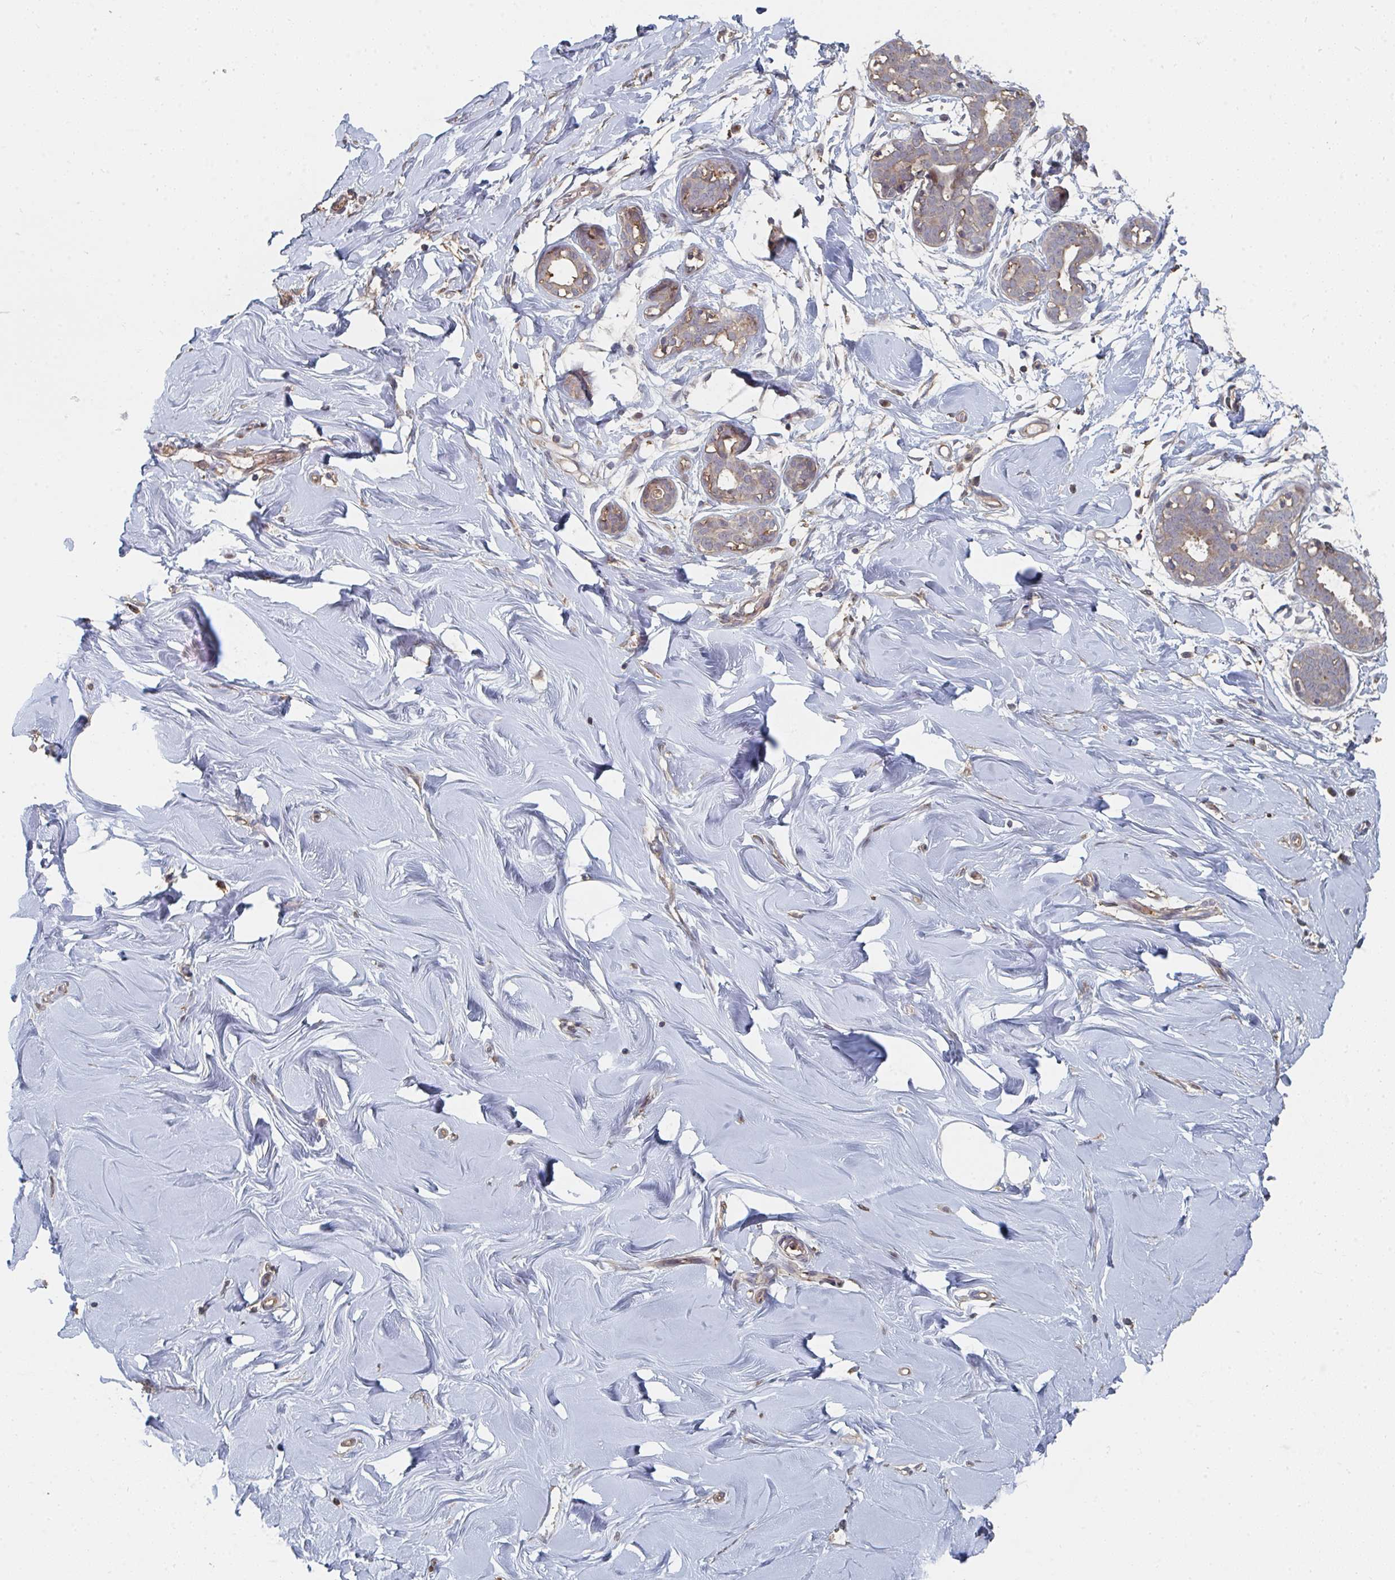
{"staining": {"intensity": "negative", "quantity": "none", "location": "none"}, "tissue": "breast", "cell_type": "Adipocytes", "image_type": "normal", "snomed": [{"axis": "morphology", "description": "Normal tissue, NOS"}, {"axis": "topography", "description": "Breast"}], "caption": "Protein analysis of normal breast reveals no significant positivity in adipocytes.", "gene": "PTEN", "patient": {"sex": "female", "age": 27}}